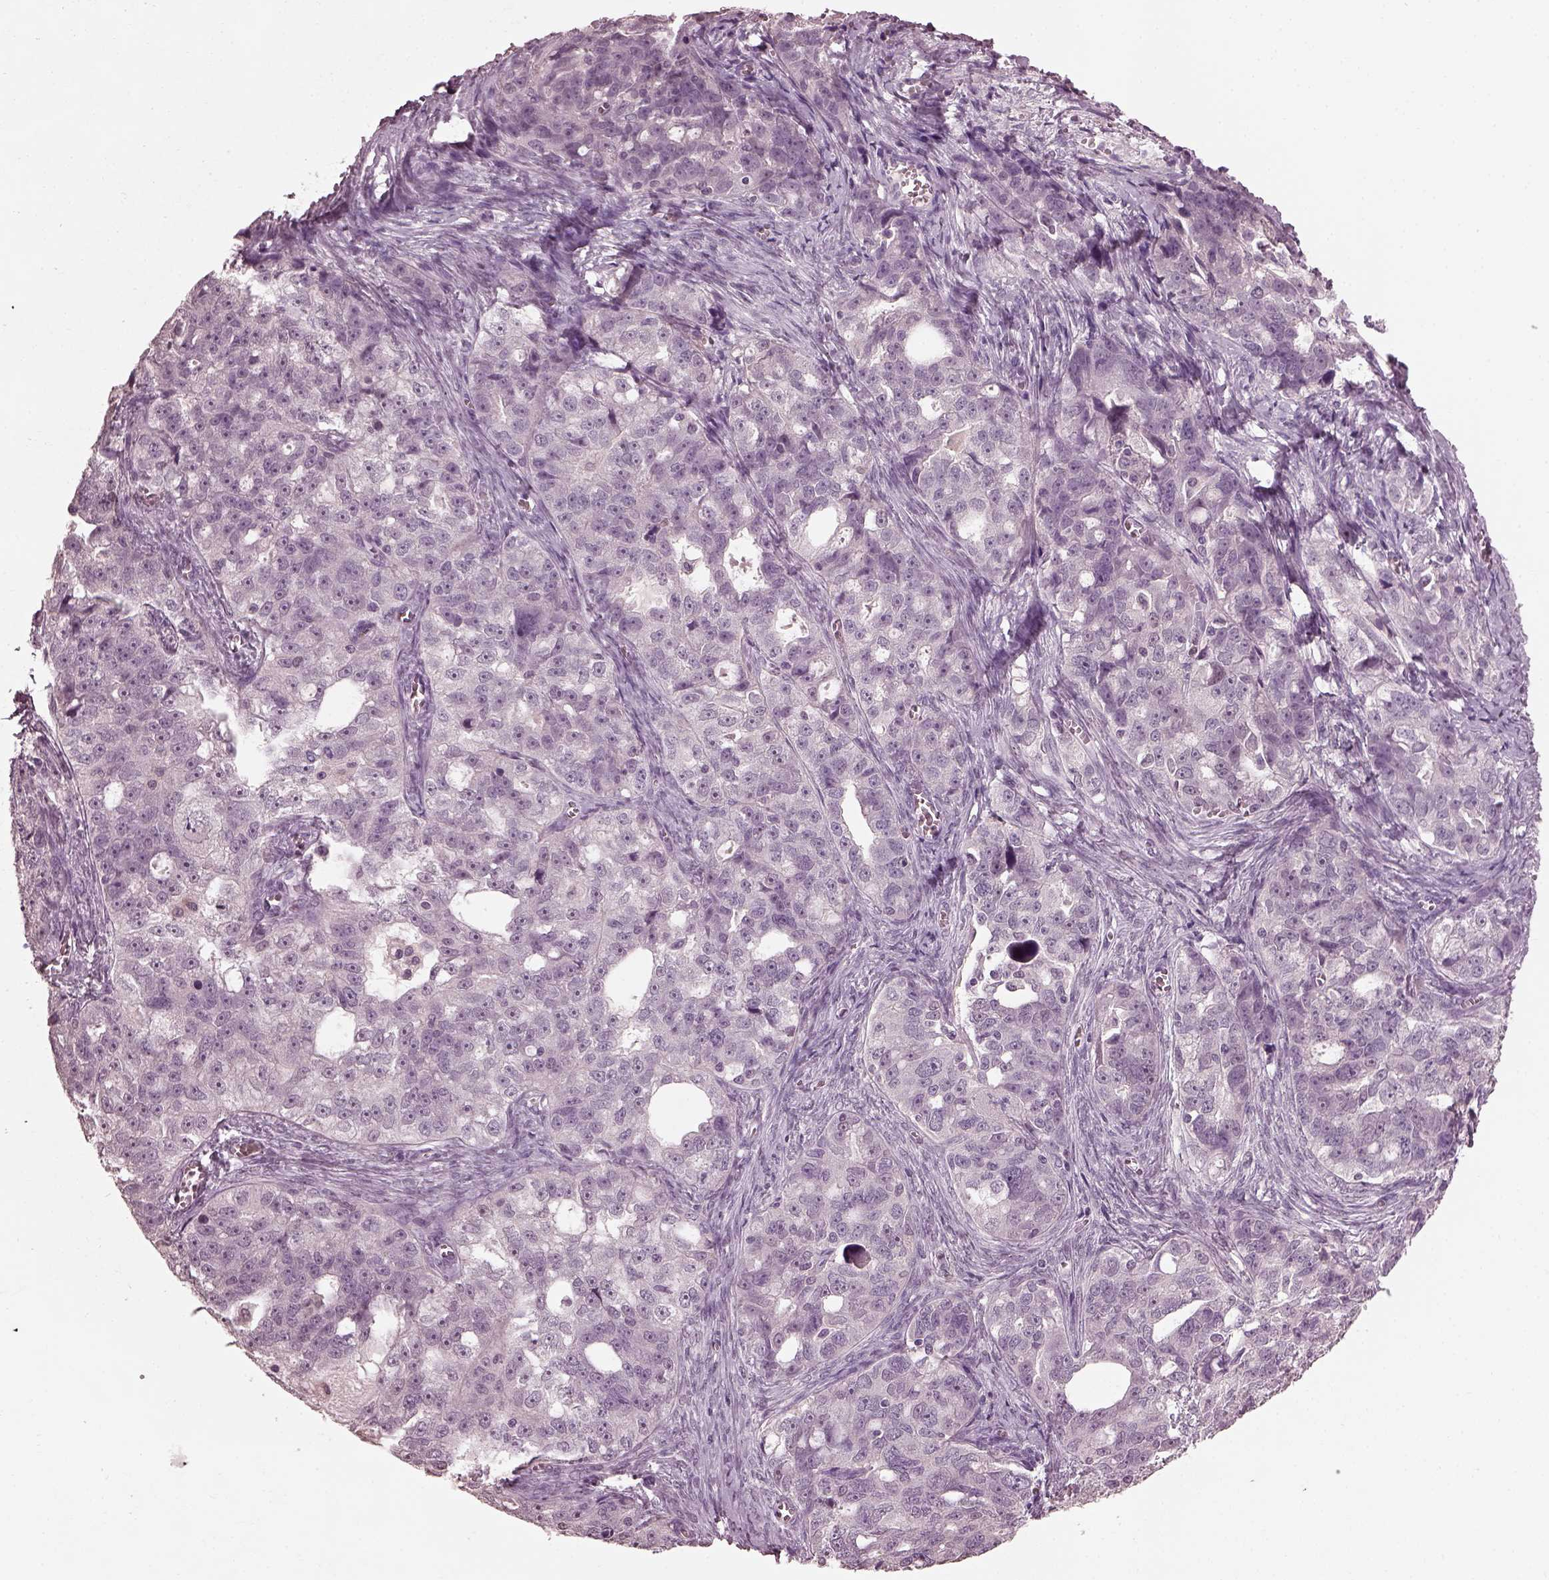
{"staining": {"intensity": "negative", "quantity": "none", "location": "none"}, "tissue": "ovarian cancer", "cell_type": "Tumor cells", "image_type": "cancer", "snomed": [{"axis": "morphology", "description": "Cystadenocarcinoma, serous, NOS"}, {"axis": "topography", "description": "Ovary"}], "caption": "High magnification brightfield microscopy of ovarian serous cystadenocarcinoma stained with DAB (3,3'-diaminobenzidine) (brown) and counterstained with hematoxylin (blue): tumor cells show no significant expression. (DAB (3,3'-diaminobenzidine) IHC visualized using brightfield microscopy, high magnification).", "gene": "TSKS", "patient": {"sex": "female", "age": 51}}